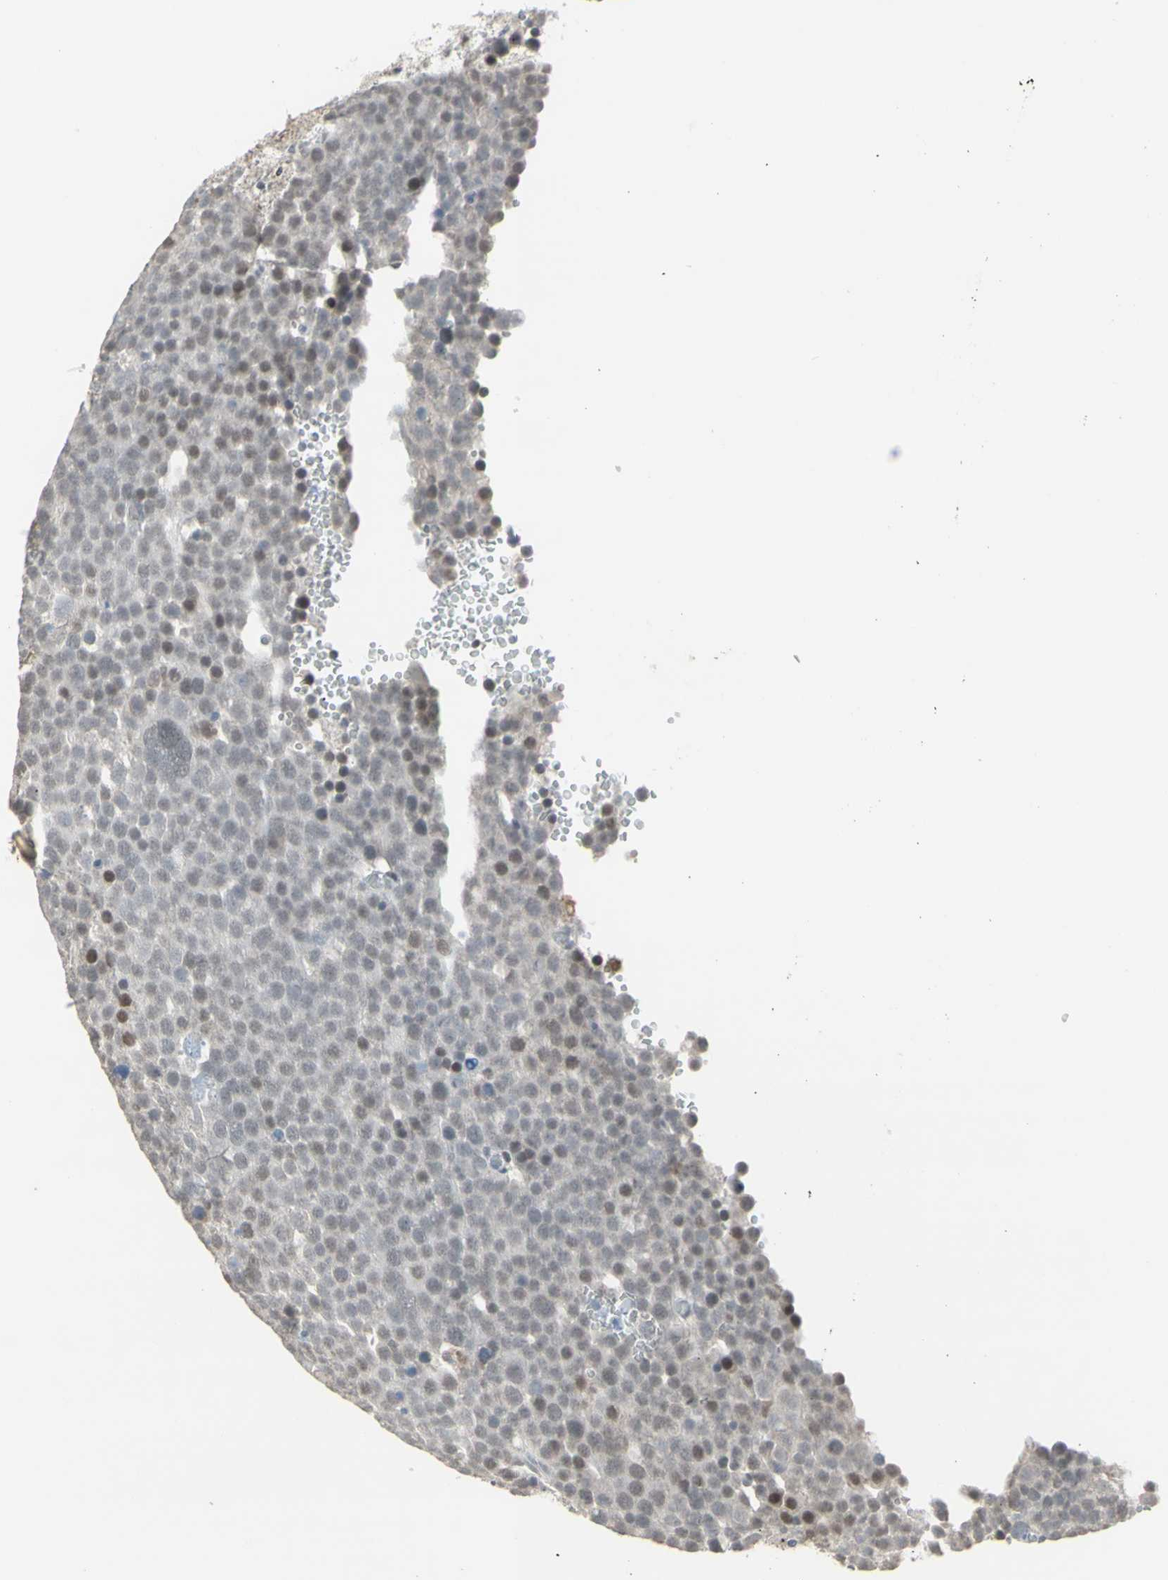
{"staining": {"intensity": "negative", "quantity": "none", "location": "none"}, "tissue": "testis cancer", "cell_type": "Tumor cells", "image_type": "cancer", "snomed": [{"axis": "morphology", "description": "Seminoma, NOS"}, {"axis": "topography", "description": "Testis"}], "caption": "Testis cancer (seminoma) was stained to show a protein in brown. There is no significant staining in tumor cells.", "gene": "SAMSN1", "patient": {"sex": "male", "age": 71}}